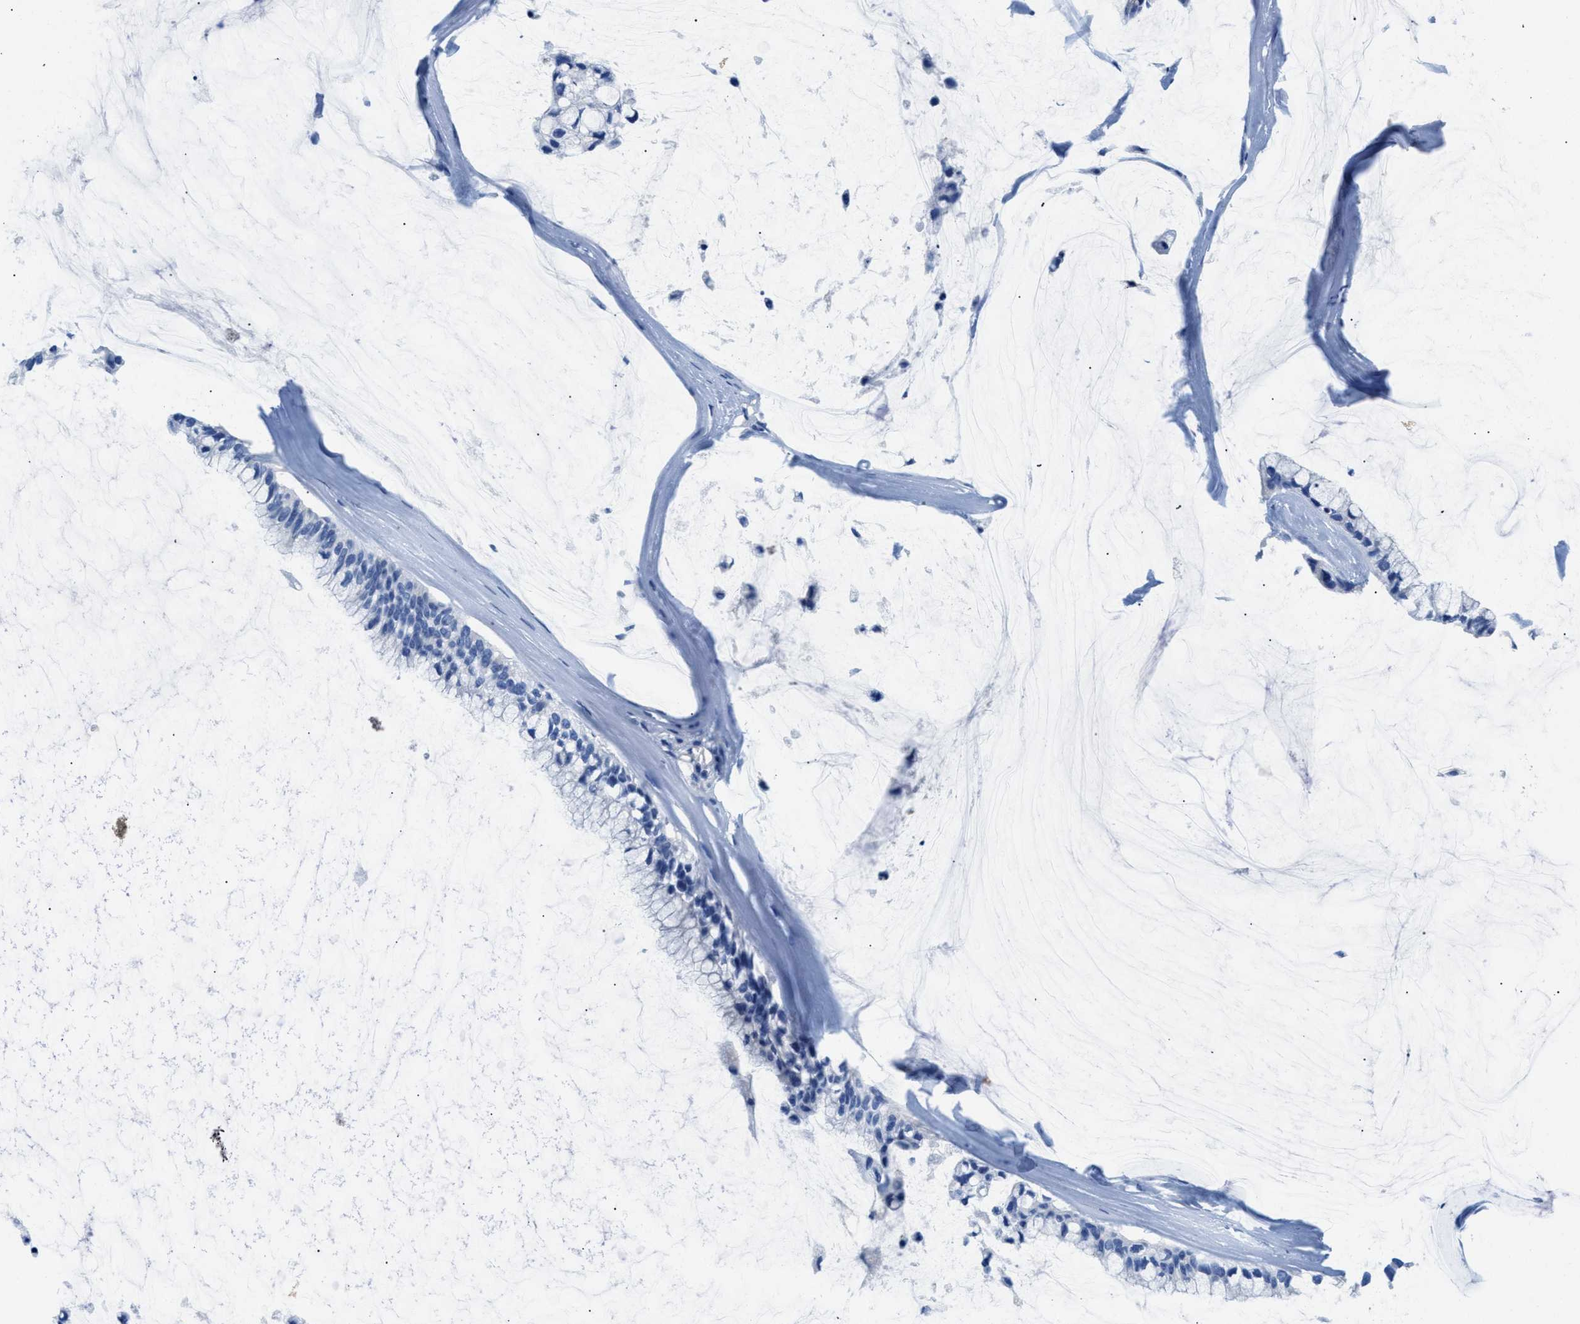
{"staining": {"intensity": "negative", "quantity": "none", "location": "none"}, "tissue": "ovarian cancer", "cell_type": "Tumor cells", "image_type": "cancer", "snomed": [{"axis": "morphology", "description": "Cystadenocarcinoma, mucinous, NOS"}, {"axis": "topography", "description": "Ovary"}], "caption": "High power microscopy micrograph of an IHC photomicrograph of ovarian cancer, revealing no significant positivity in tumor cells.", "gene": "SLFN13", "patient": {"sex": "female", "age": 39}}